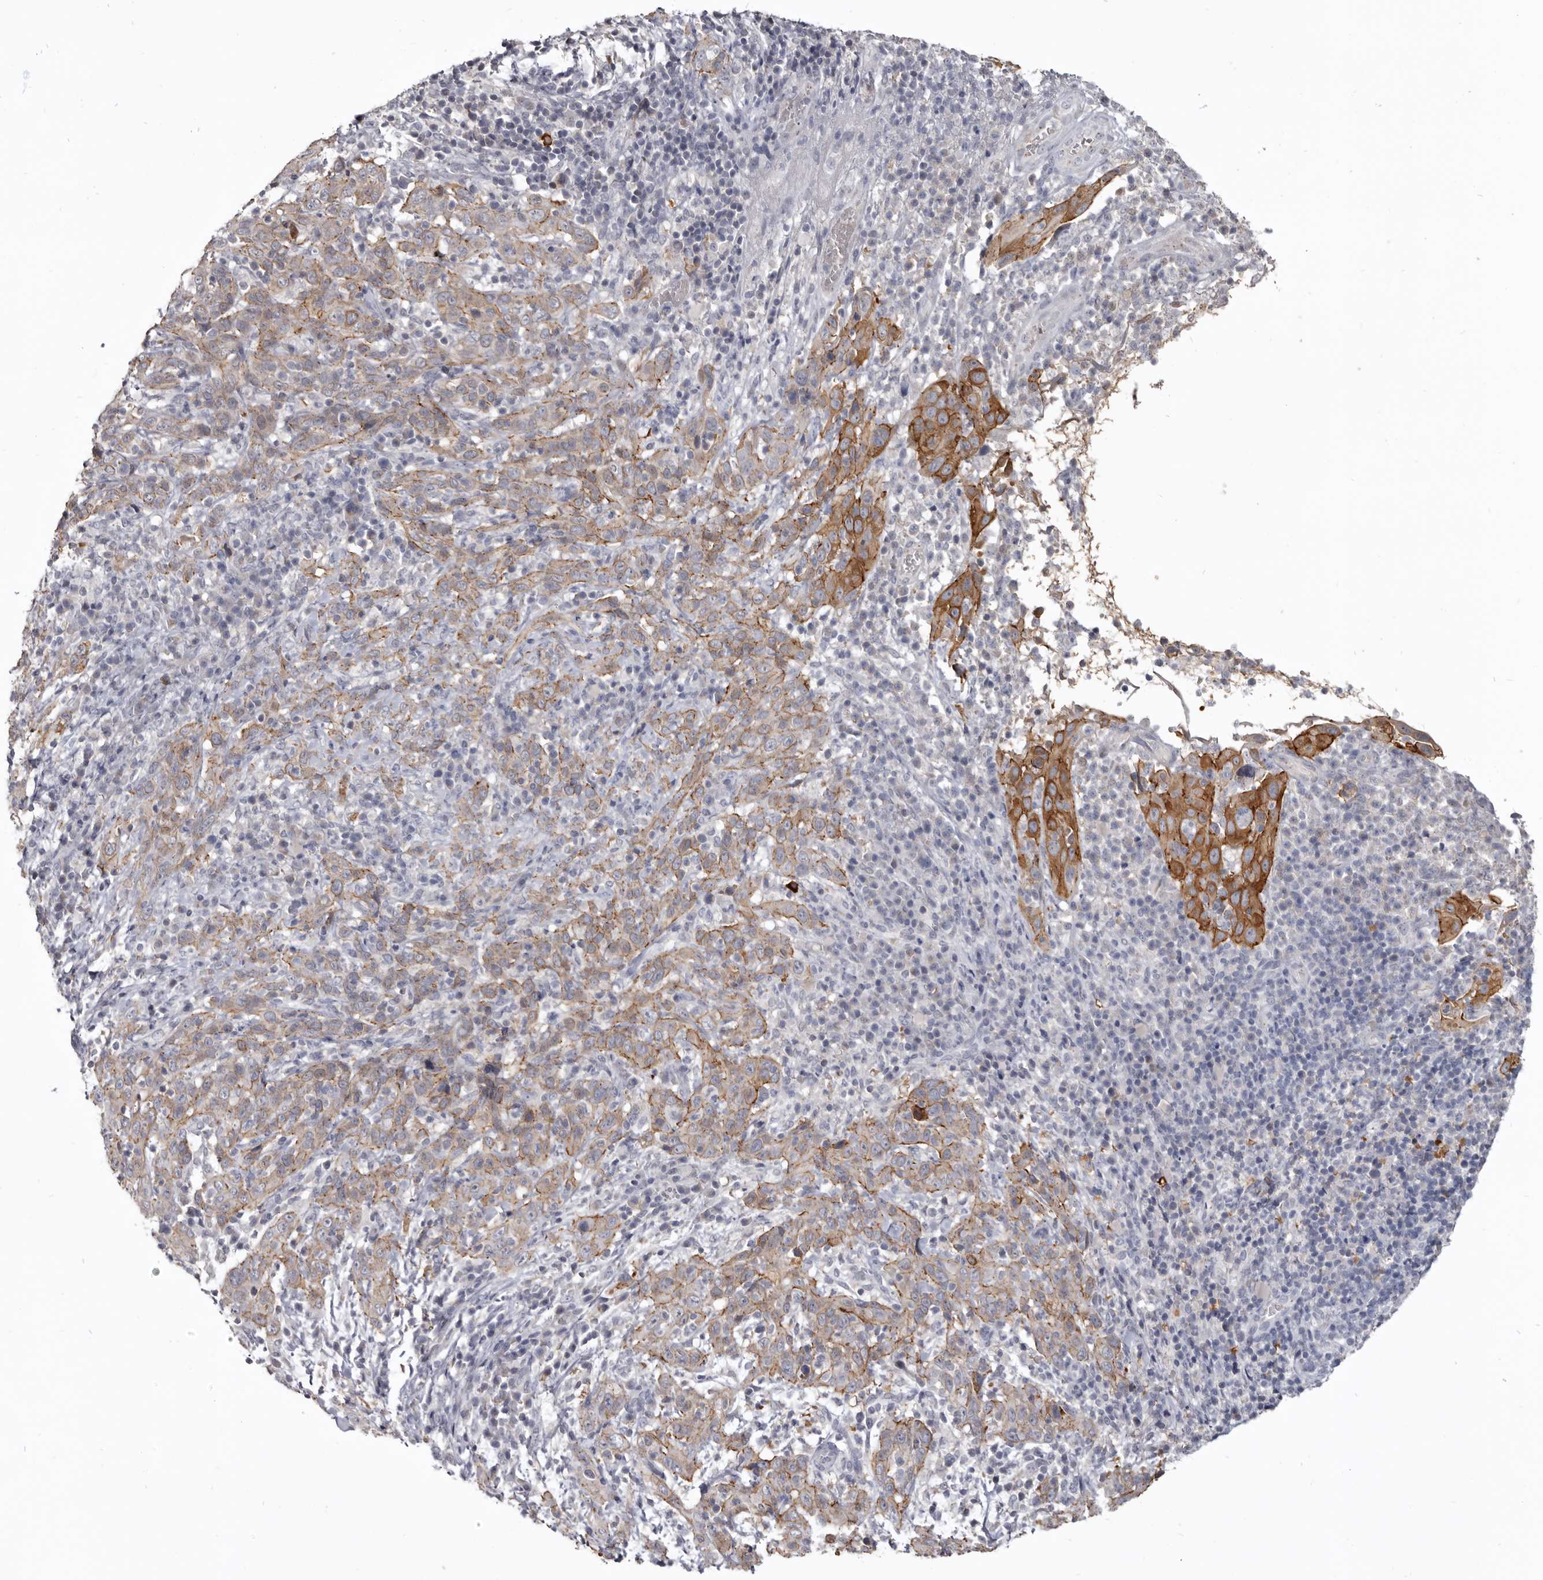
{"staining": {"intensity": "strong", "quantity": "25%-75%", "location": "cytoplasmic/membranous"}, "tissue": "cervical cancer", "cell_type": "Tumor cells", "image_type": "cancer", "snomed": [{"axis": "morphology", "description": "Squamous cell carcinoma, NOS"}, {"axis": "topography", "description": "Cervix"}], "caption": "IHC photomicrograph of neoplastic tissue: human cervical cancer (squamous cell carcinoma) stained using immunohistochemistry shows high levels of strong protein expression localized specifically in the cytoplasmic/membranous of tumor cells, appearing as a cytoplasmic/membranous brown color.", "gene": "CGN", "patient": {"sex": "female", "age": 46}}